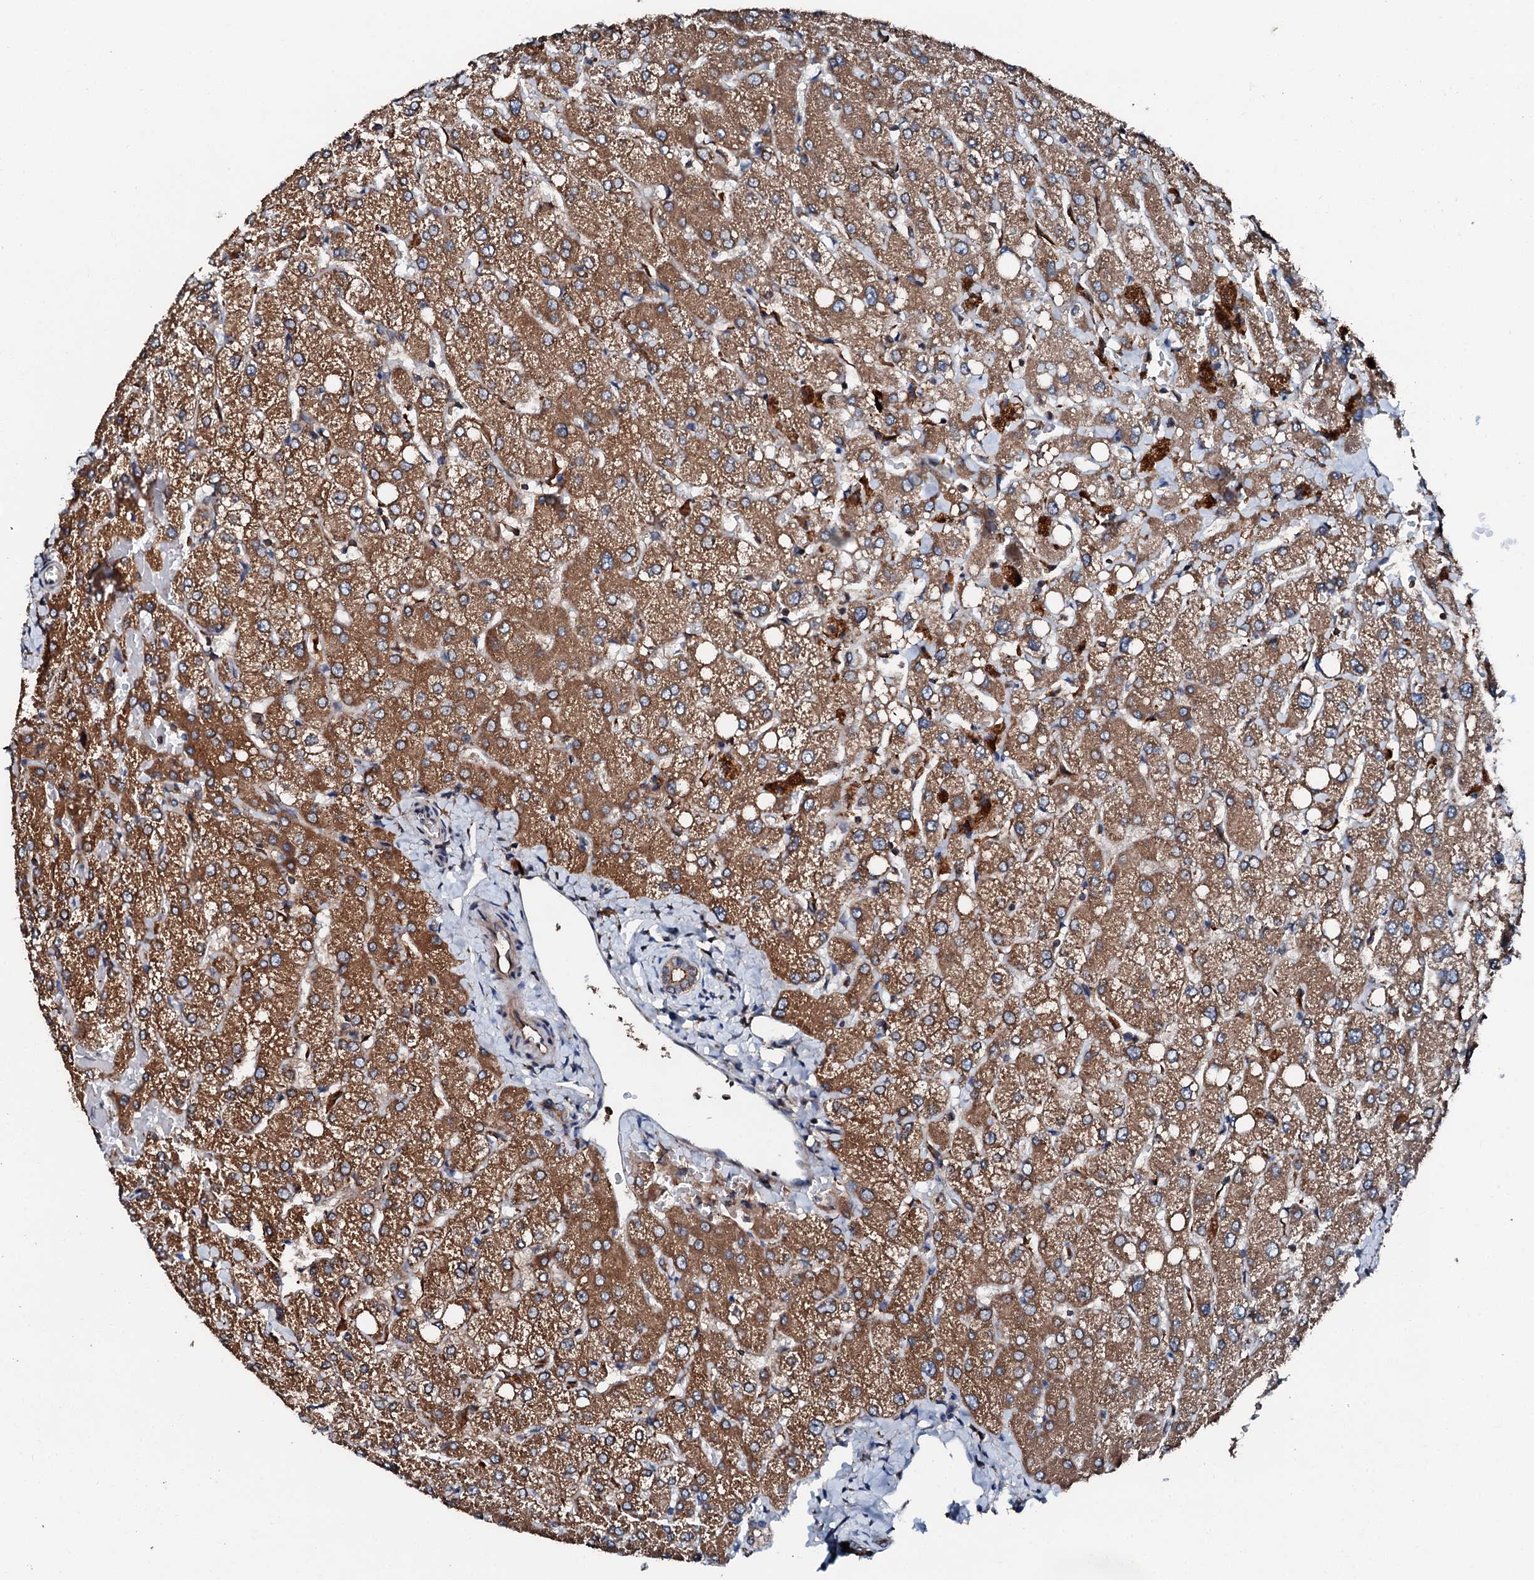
{"staining": {"intensity": "moderate", "quantity": ">75%", "location": "cytoplasmic/membranous"}, "tissue": "liver", "cell_type": "Cholangiocytes", "image_type": "normal", "snomed": [{"axis": "morphology", "description": "Normal tissue, NOS"}, {"axis": "topography", "description": "Liver"}], "caption": "Immunohistochemical staining of benign human liver shows medium levels of moderate cytoplasmic/membranous expression in approximately >75% of cholangiocytes.", "gene": "FGD4", "patient": {"sex": "female", "age": 54}}